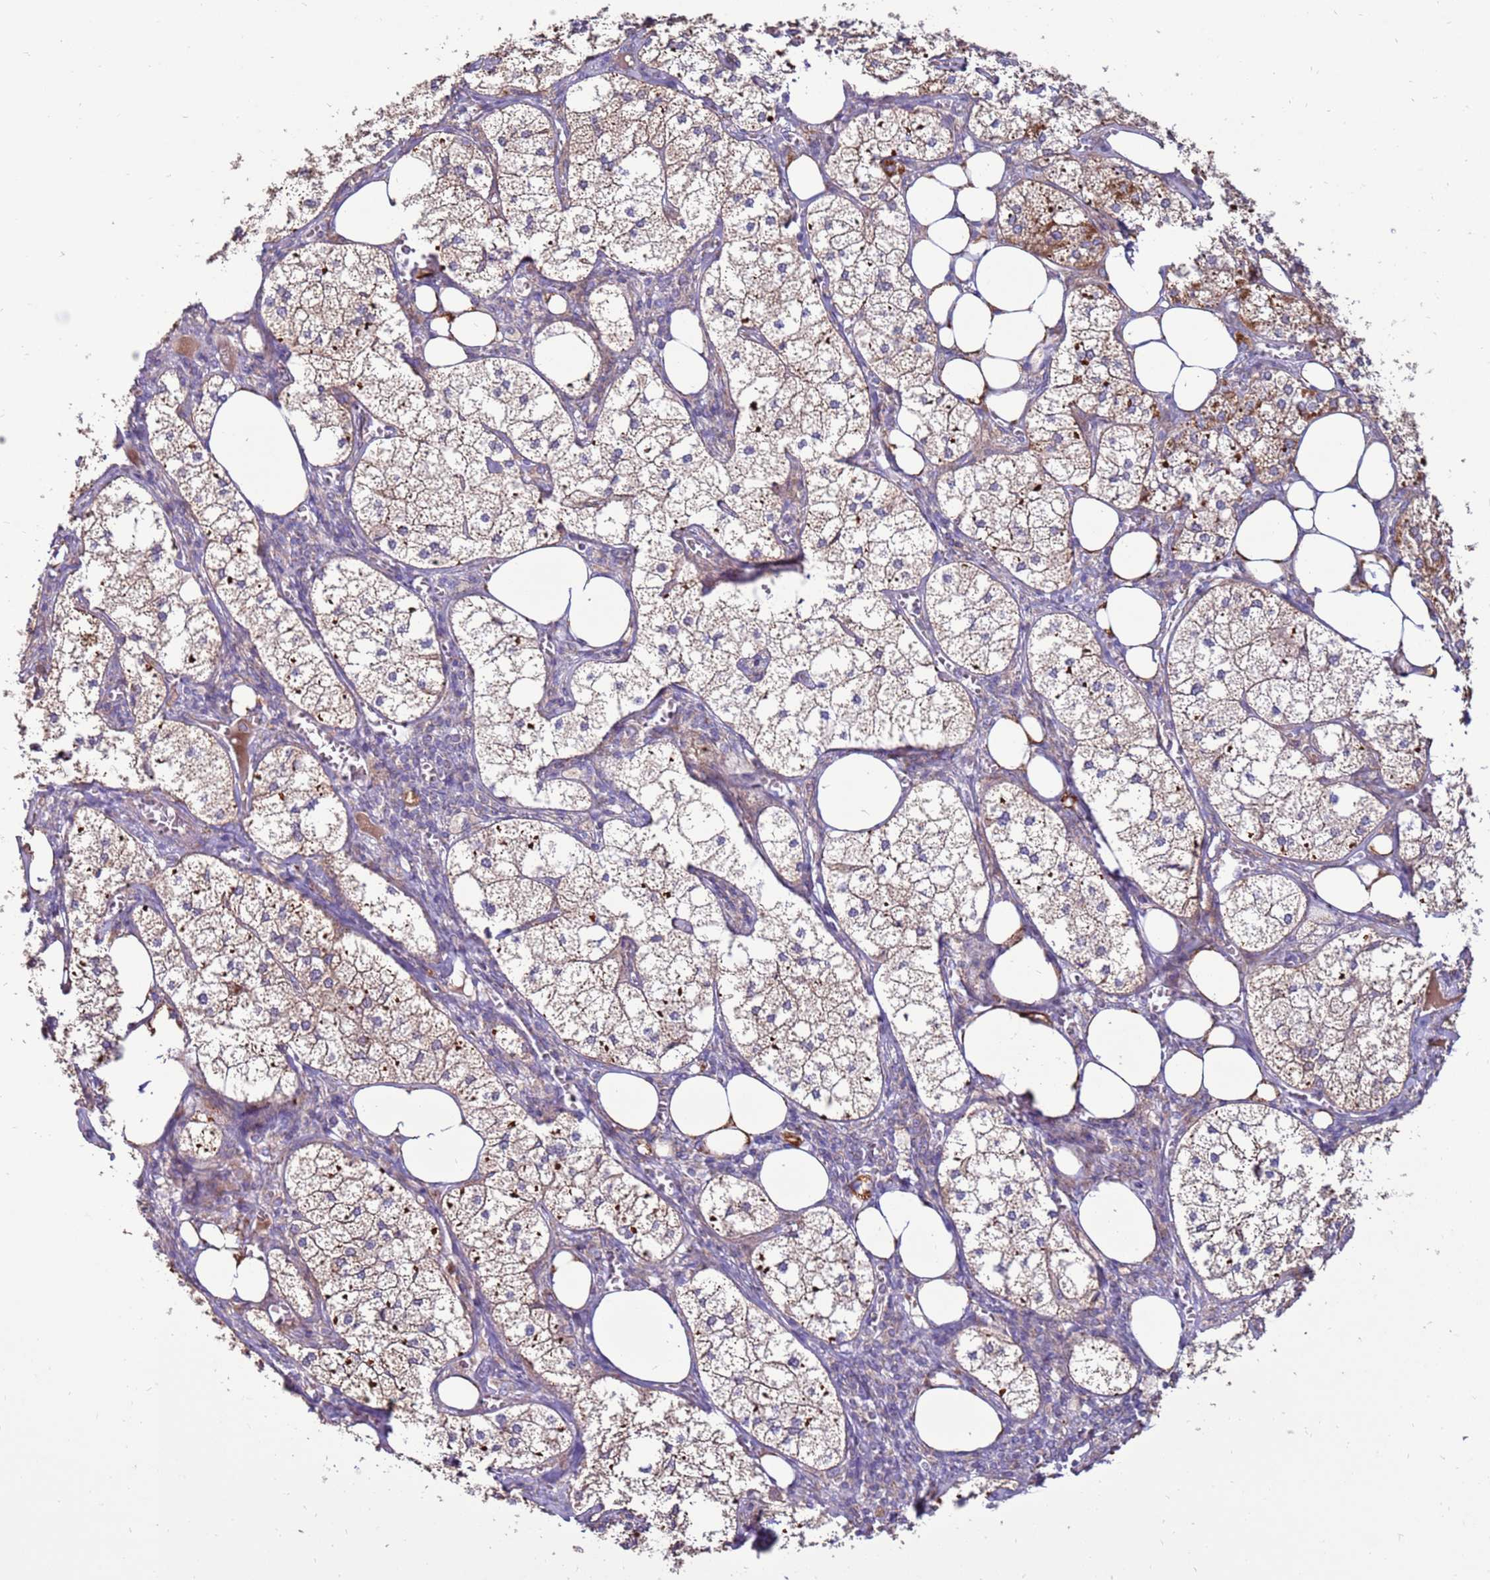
{"staining": {"intensity": "moderate", "quantity": ">75%", "location": "cytoplasmic/membranous"}, "tissue": "adrenal gland", "cell_type": "Glandular cells", "image_type": "normal", "snomed": [{"axis": "morphology", "description": "Normal tissue, NOS"}, {"axis": "topography", "description": "Adrenal gland"}], "caption": "This is an image of immunohistochemistry staining of normal adrenal gland, which shows moderate positivity in the cytoplasmic/membranous of glandular cells.", "gene": "TRAPPC4", "patient": {"sex": "female", "age": 61}}